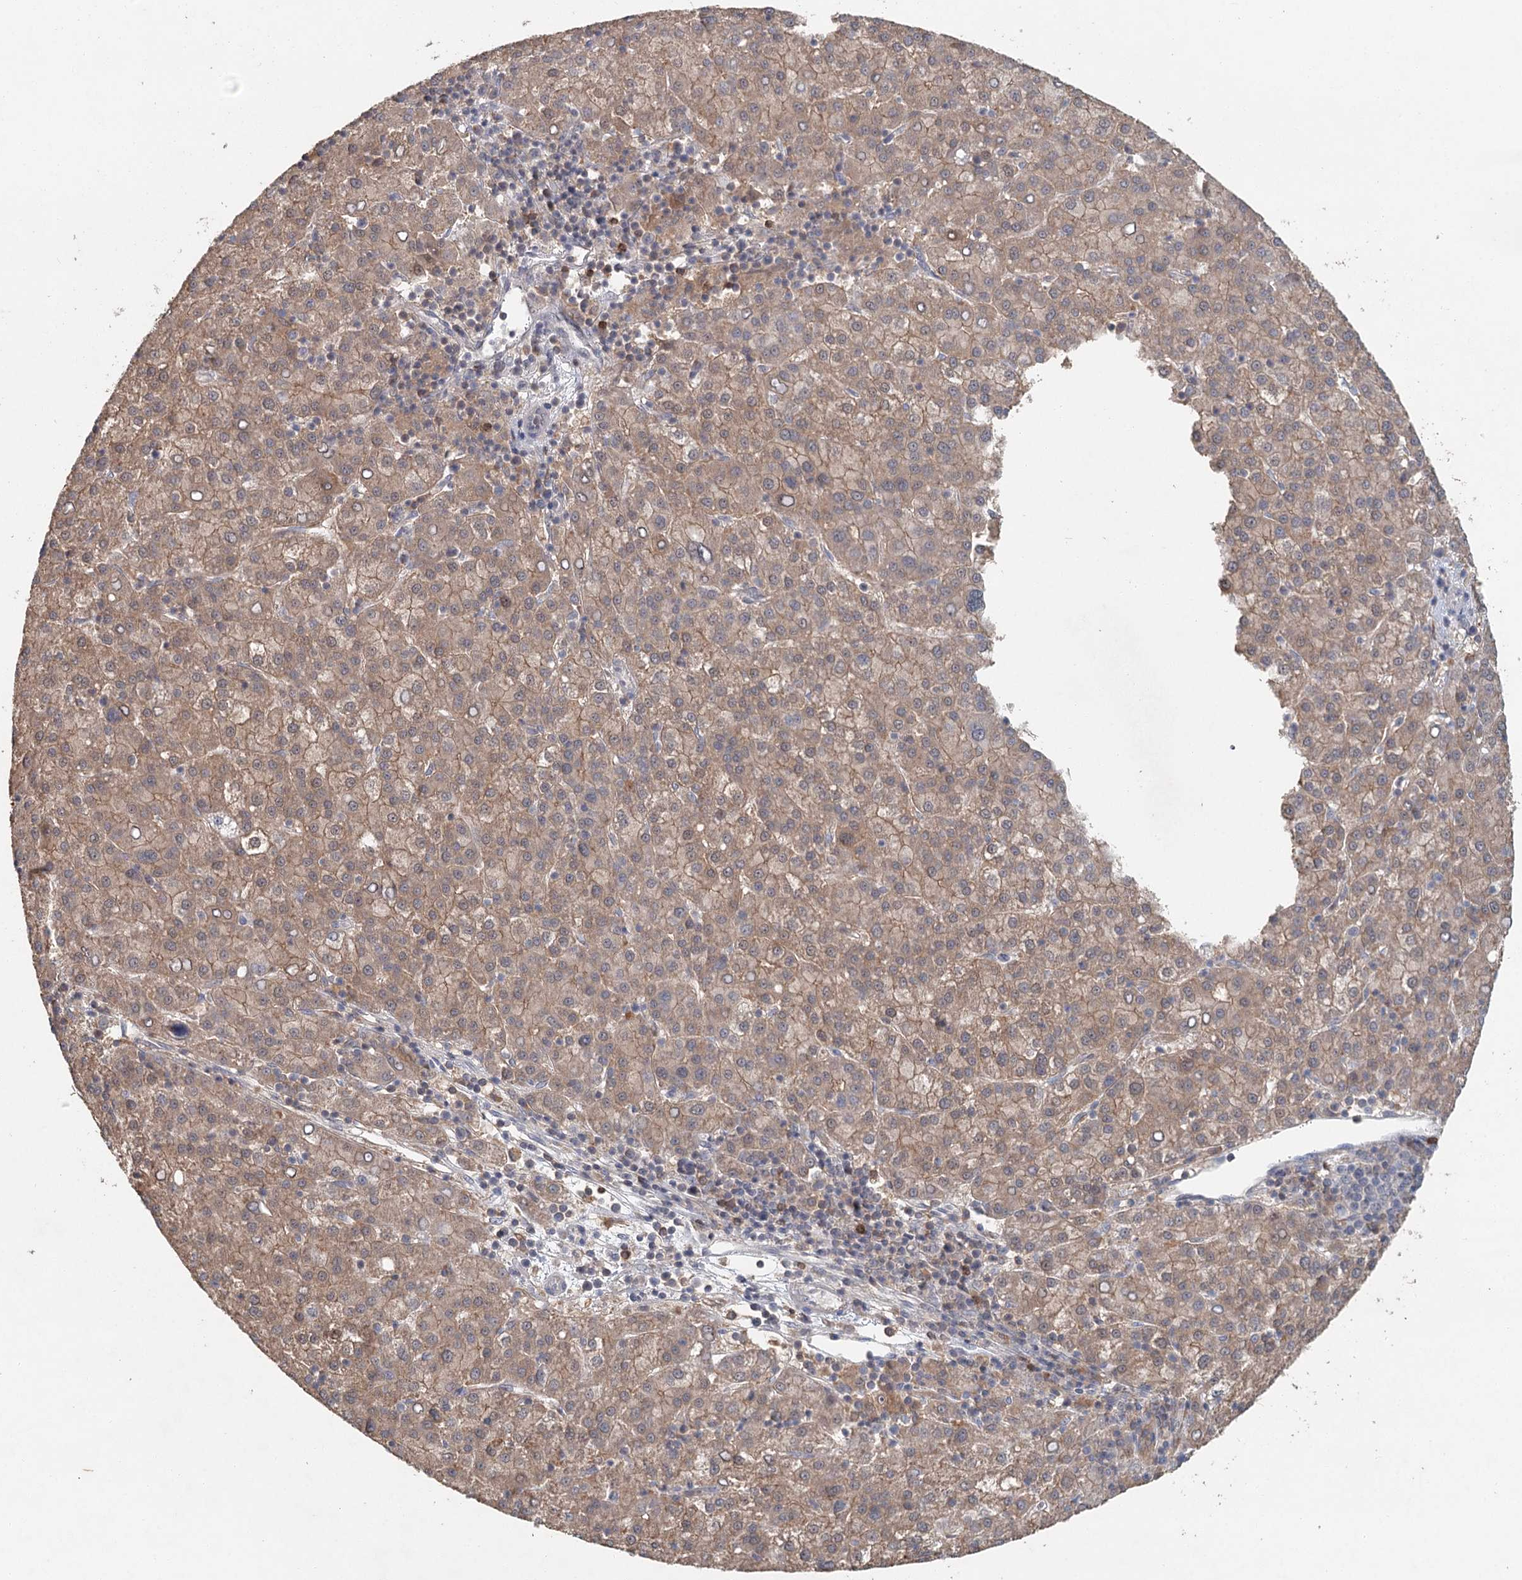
{"staining": {"intensity": "moderate", "quantity": ">75%", "location": "cytoplasmic/membranous"}, "tissue": "liver cancer", "cell_type": "Tumor cells", "image_type": "cancer", "snomed": [{"axis": "morphology", "description": "Carcinoma, Hepatocellular, NOS"}, {"axis": "topography", "description": "Liver"}], "caption": "A brown stain labels moderate cytoplasmic/membranous staining of a protein in liver cancer tumor cells. The staining was performed using DAB (3,3'-diaminobenzidine) to visualize the protein expression in brown, while the nuclei were stained in blue with hematoxylin (Magnification: 20x).", "gene": "ADK", "patient": {"sex": "female", "age": 58}}